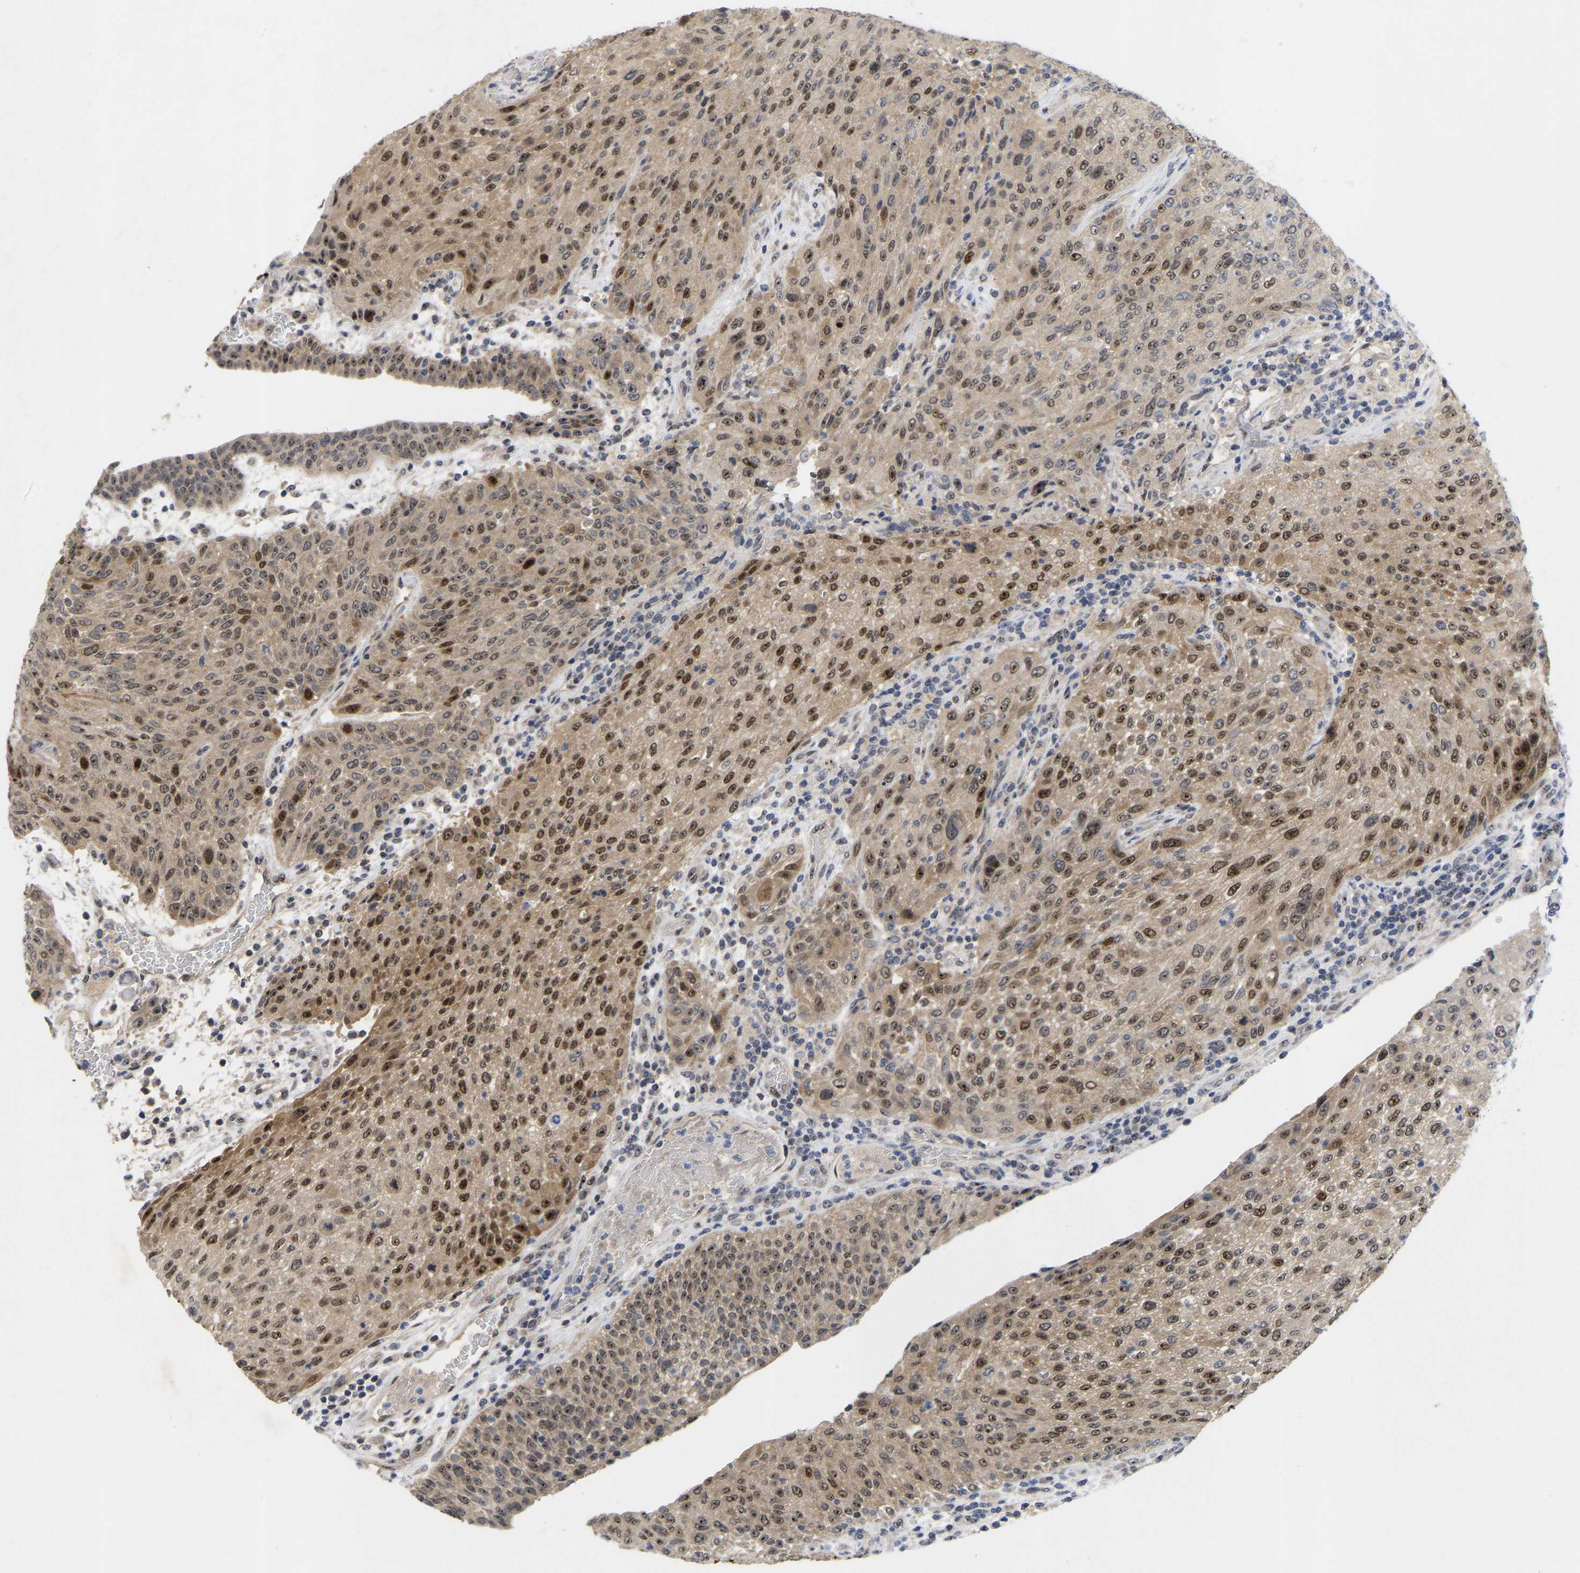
{"staining": {"intensity": "strong", "quantity": ">75%", "location": "cytoplasmic/membranous,nuclear"}, "tissue": "urothelial cancer", "cell_type": "Tumor cells", "image_type": "cancer", "snomed": [{"axis": "morphology", "description": "Urothelial carcinoma, Low grade"}, {"axis": "morphology", "description": "Urothelial carcinoma, High grade"}, {"axis": "topography", "description": "Urinary bladder"}], "caption": "High-grade urothelial carcinoma stained with a brown dye demonstrates strong cytoplasmic/membranous and nuclear positive staining in about >75% of tumor cells.", "gene": "NLE1", "patient": {"sex": "male", "age": 35}}